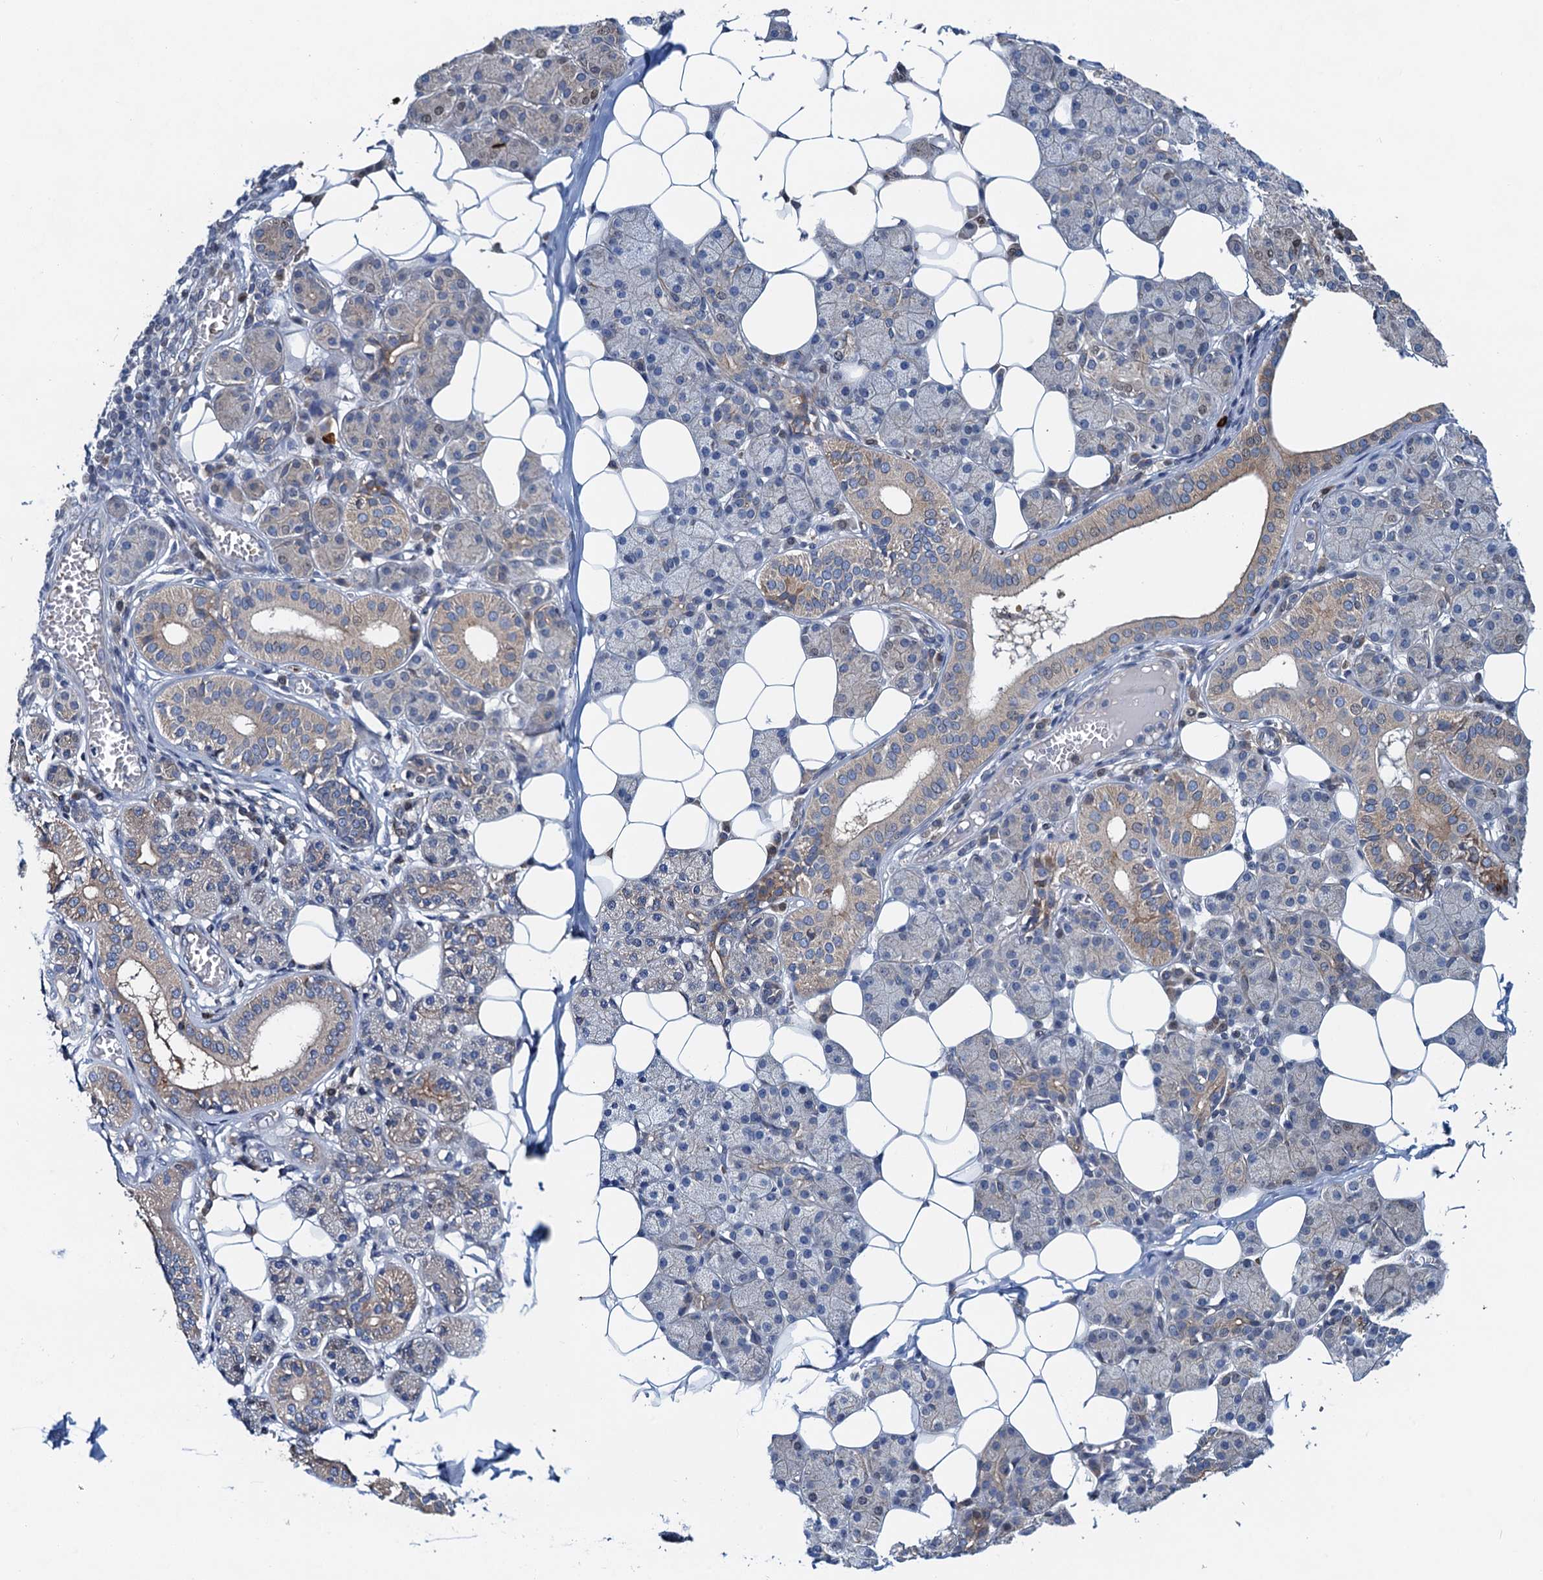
{"staining": {"intensity": "weak", "quantity": "<25%", "location": "cytoplasmic/membranous"}, "tissue": "salivary gland", "cell_type": "Glandular cells", "image_type": "normal", "snomed": [{"axis": "morphology", "description": "Normal tissue, NOS"}, {"axis": "topography", "description": "Salivary gland"}], "caption": "DAB (3,3'-diaminobenzidine) immunohistochemical staining of unremarkable human salivary gland shows no significant positivity in glandular cells. (Brightfield microscopy of DAB immunohistochemistry (IHC) at high magnification).", "gene": "NBEA", "patient": {"sex": "female", "age": 33}}